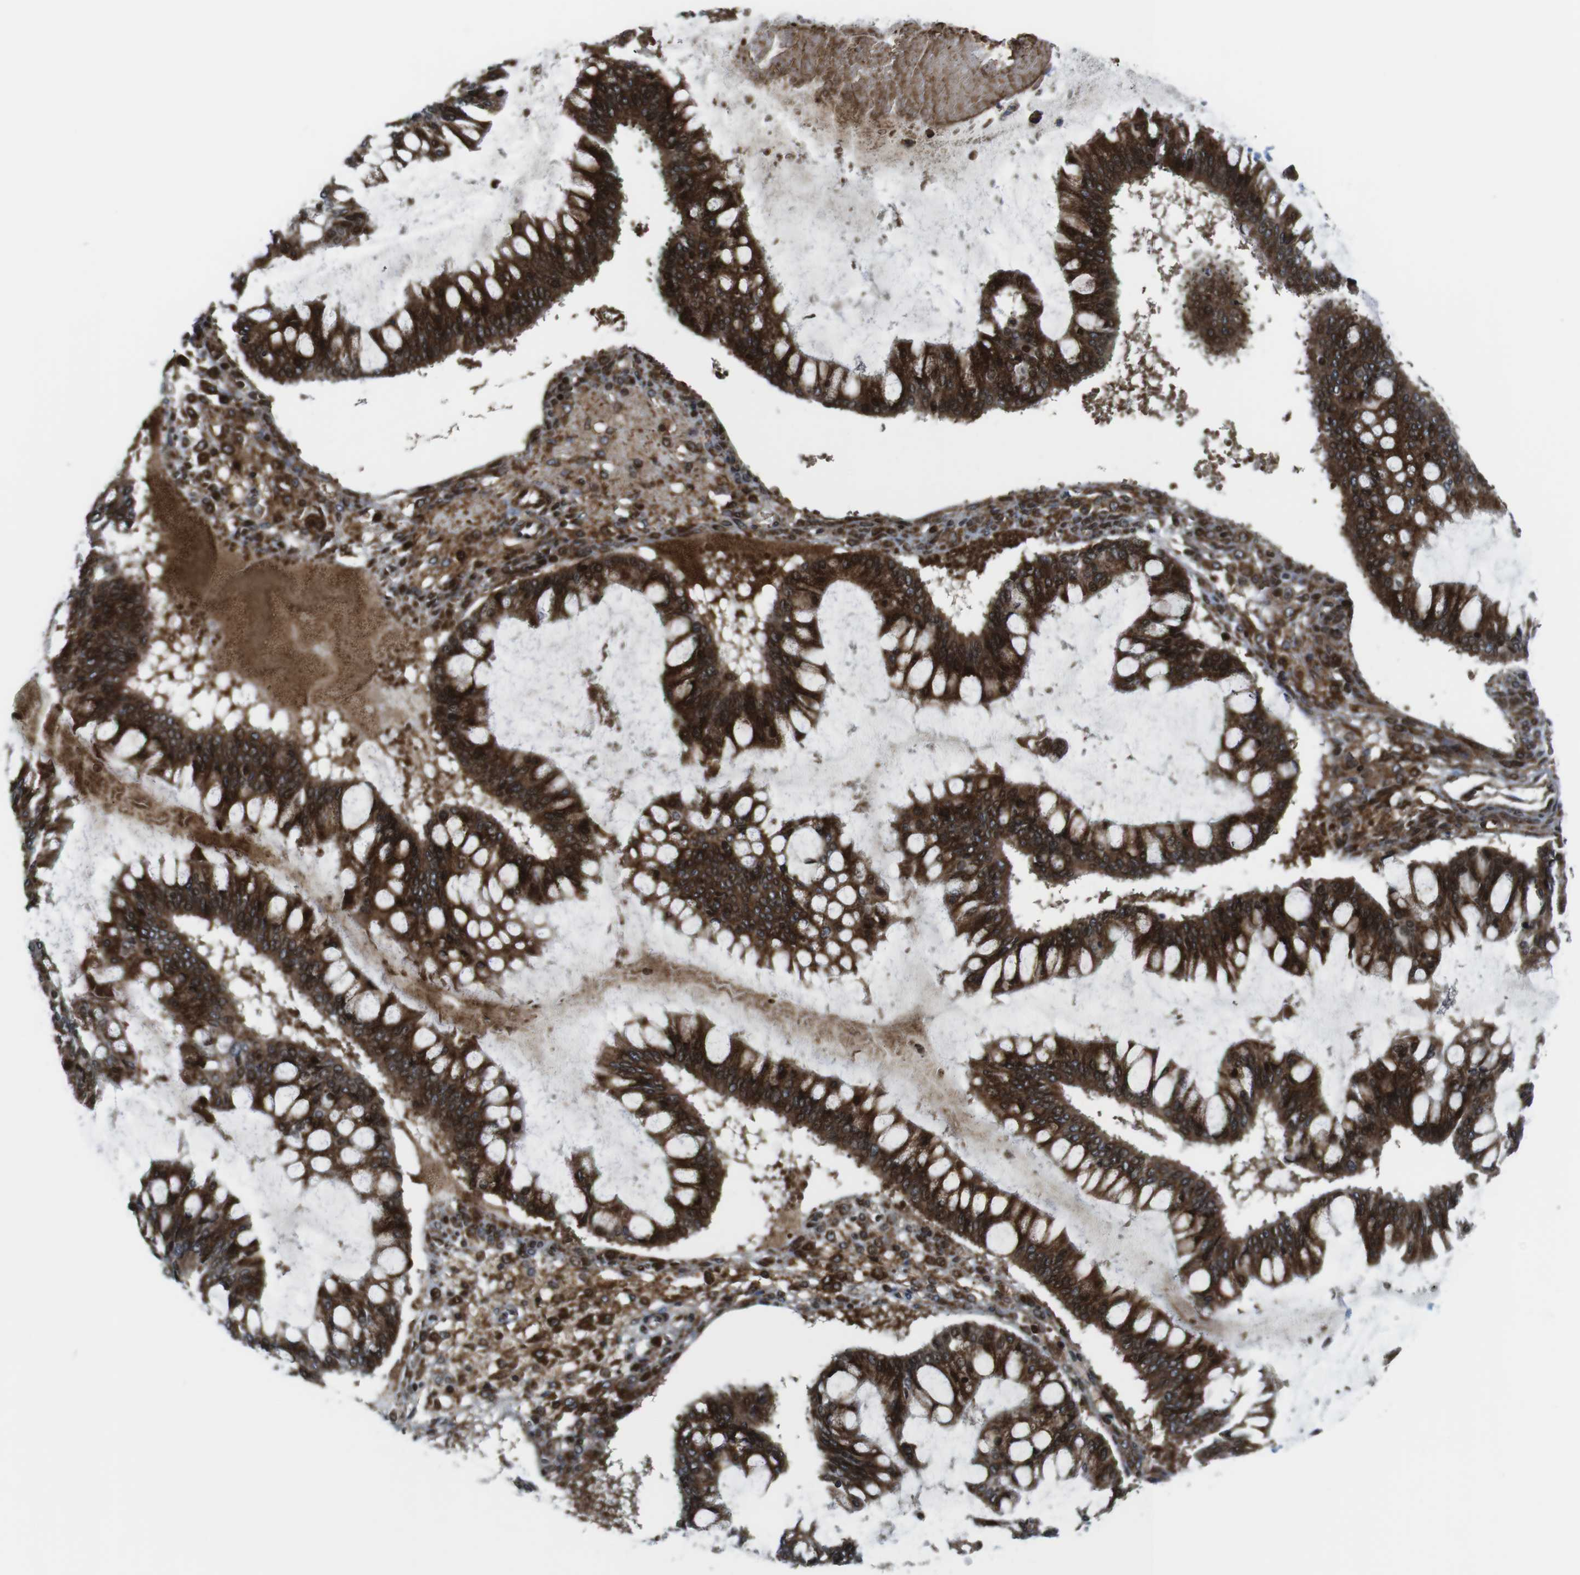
{"staining": {"intensity": "strong", "quantity": "25%-75%", "location": "cytoplasmic/membranous,nuclear"}, "tissue": "ovarian cancer", "cell_type": "Tumor cells", "image_type": "cancer", "snomed": [{"axis": "morphology", "description": "Cystadenocarcinoma, mucinous, NOS"}, {"axis": "topography", "description": "Ovary"}], "caption": "This is an image of immunohistochemistry staining of ovarian mucinous cystadenocarcinoma, which shows strong expression in the cytoplasmic/membranous and nuclear of tumor cells.", "gene": "CUL7", "patient": {"sex": "female", "age": 73}}